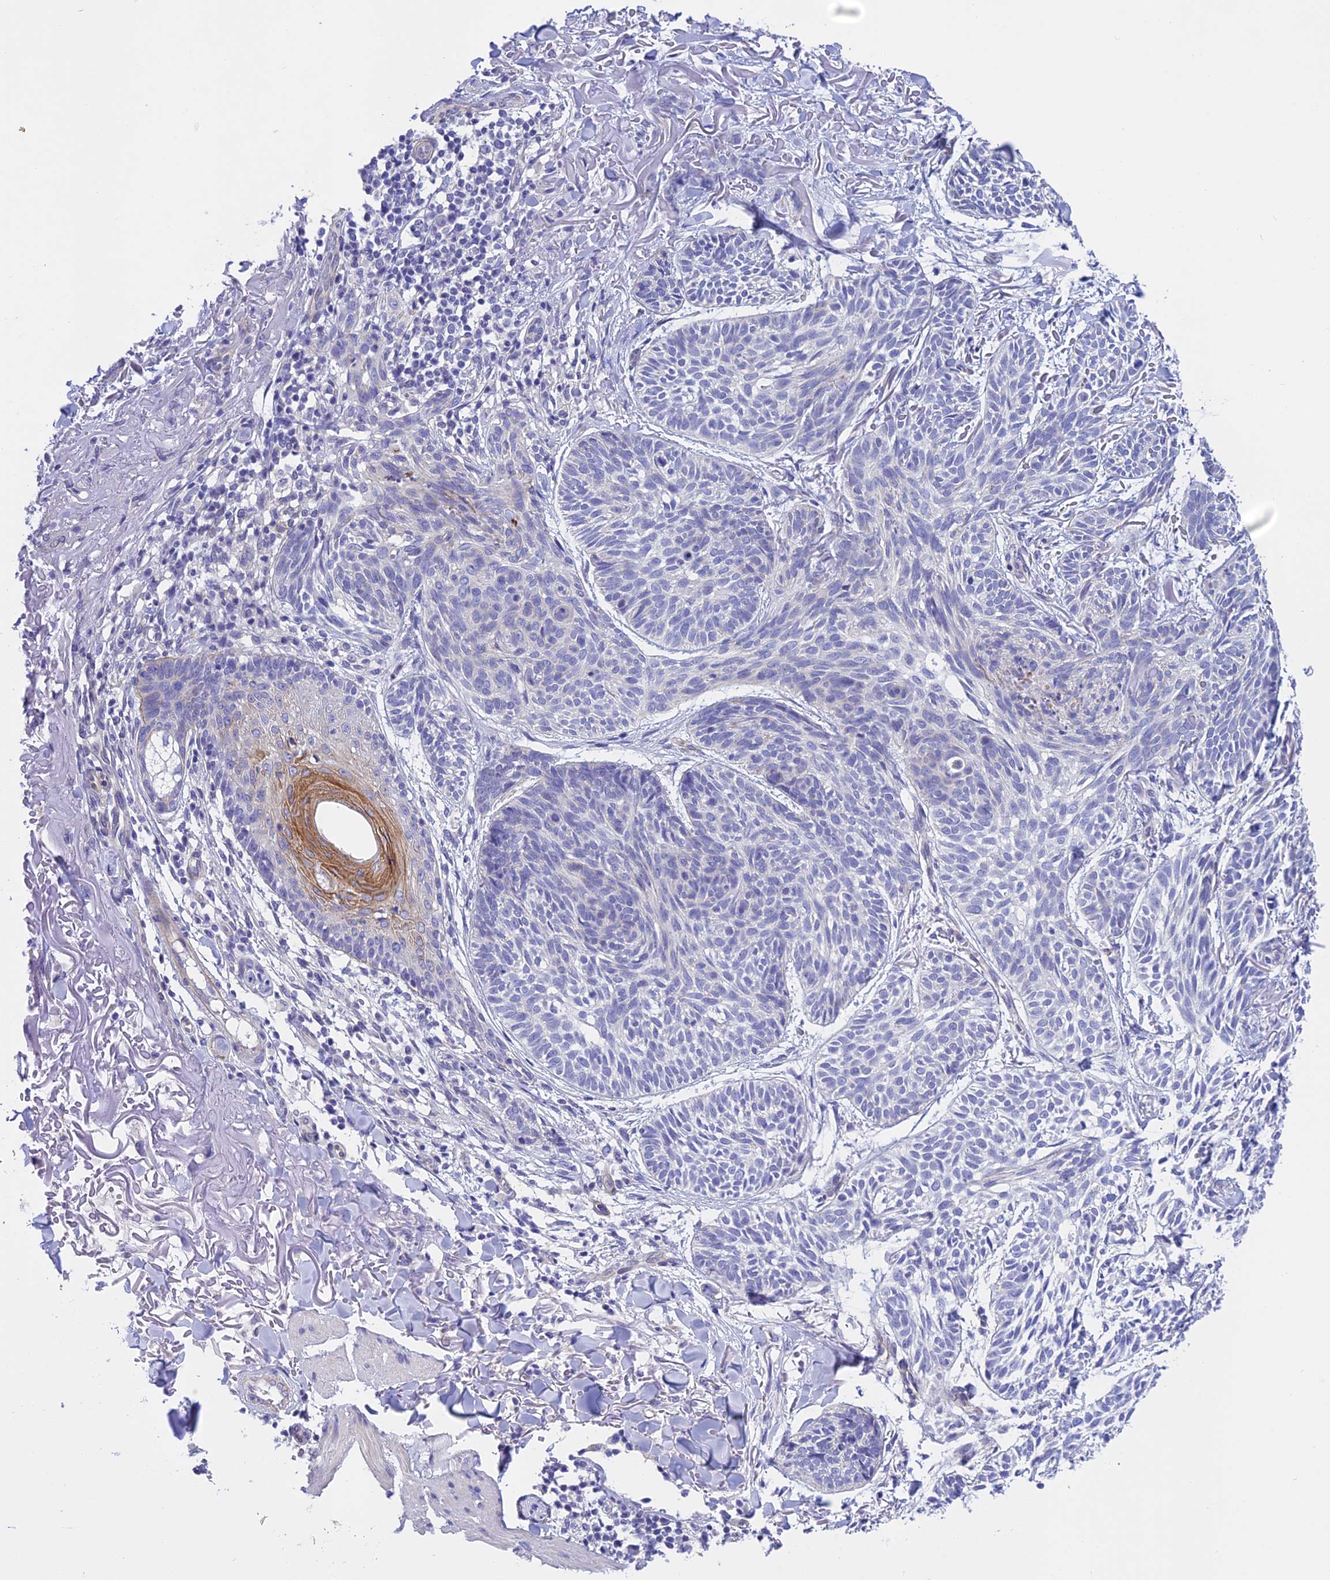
{"staining": {"intensity": "negative", "quantity": "none", "location": "none"}, "tissue": "skin cancer", "cell_type": "Tumor cells", "image_type": "cancer", "snomed": [{"axis": "morphology", "description": "Normal tissue, NOS"}, {"axis": "morphology", "description": "Basal cell carcinoma"}, {"axis": "topography", "description": "Skin"}], "caption": "Immunohistochemistry image of neoplastic tissue: skin basal cell carcinoma stained with DAB (3,3'-diaminobenzidine) exhibits no significant protein staining in tumor cells.", "gene": "C17orf67", "patient": {"sex": "male", "age": 66}}